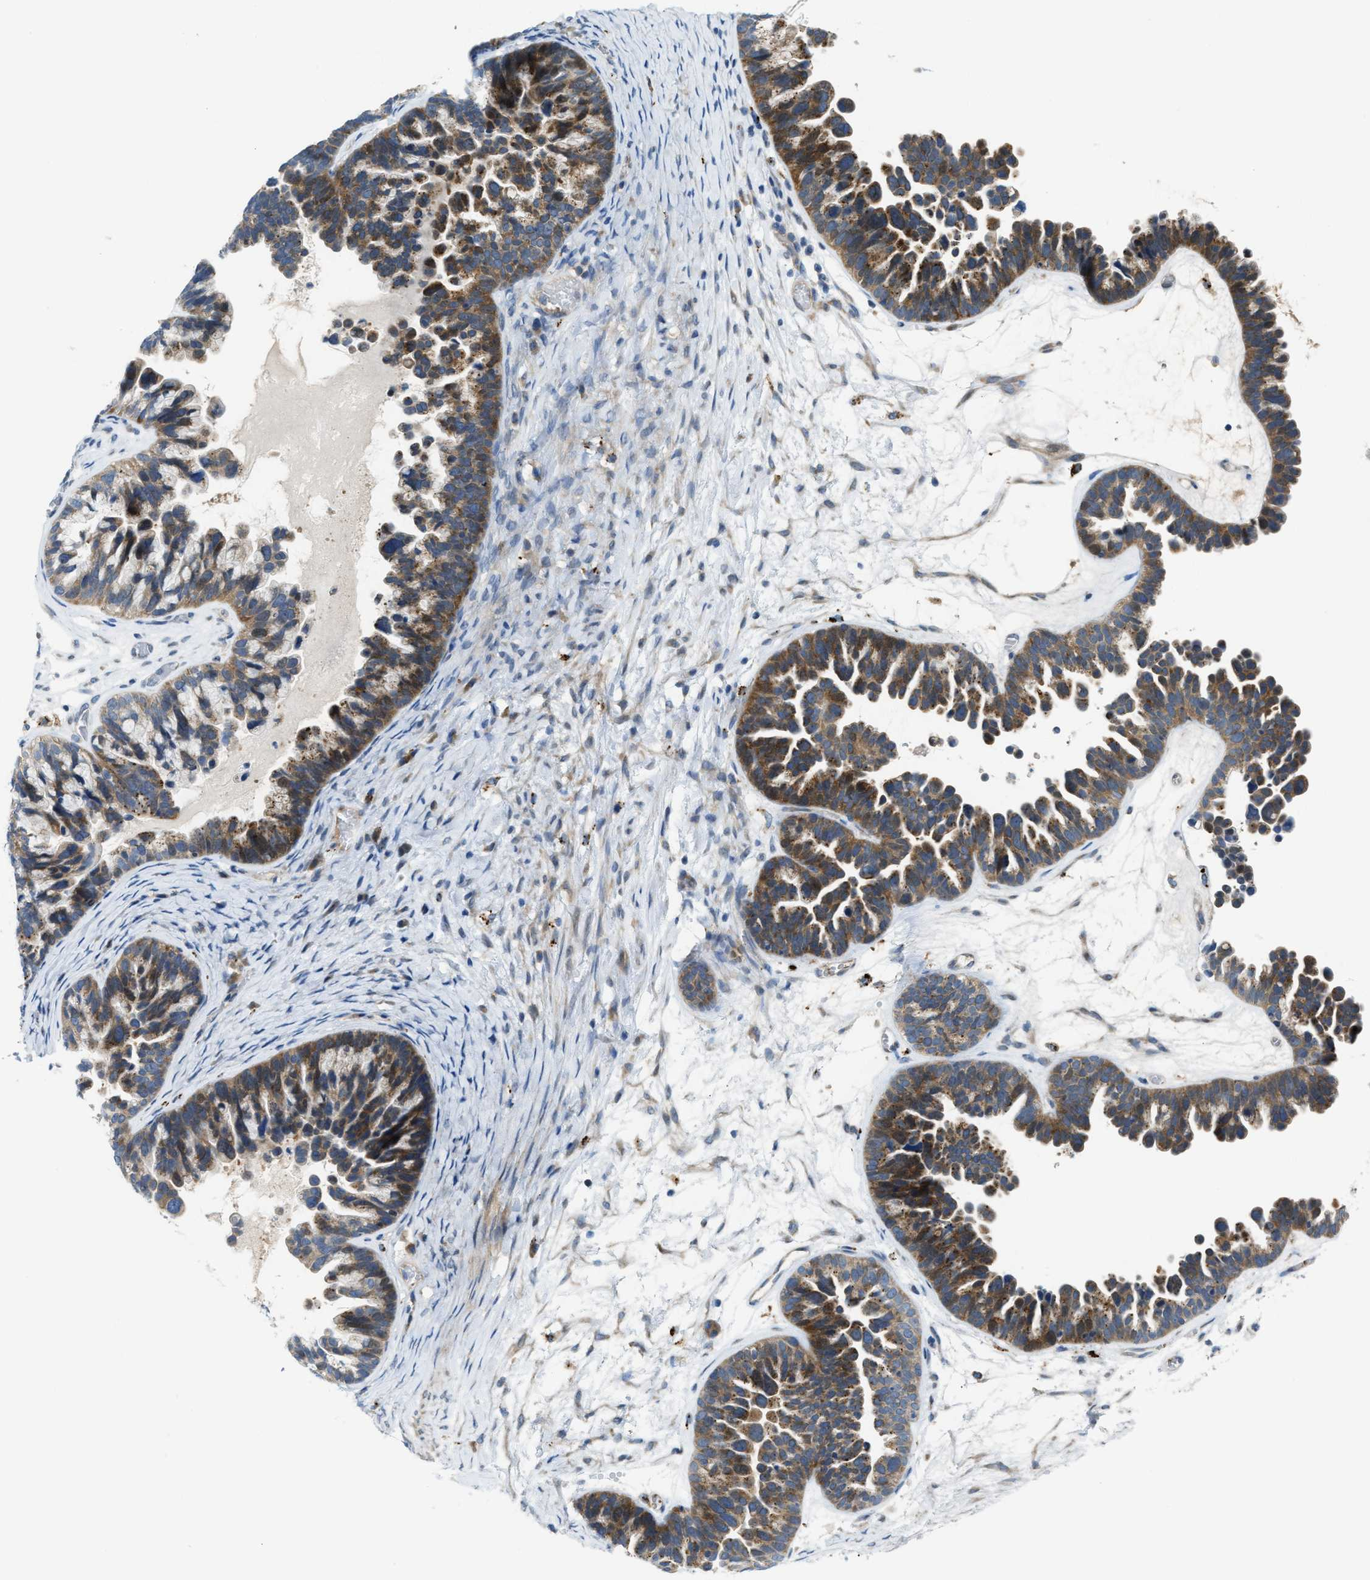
{"staining": {"intensity": "strong", "quantity": "25%-75%", "location": "cytoplasmic/membranous"}, "tissue": "ovarian cancer", "cell_type": "Tumor cells", "image_type": "cancer", "snomed": [{"axis": "morphology", "description": "Cystadenocarcinoma, serous, NOS"}, {"axis": "topography", "description": "Ovary"}], "caption": "Immunohistochemical staining of ovarian serous cystadenocarcinoma shows strong cytoplasmic/membranous protein expression in approximately 25%-75% of tumor cells.", "gene": "KLHDC10", "patient": {"sex": "female", "age": 56}}